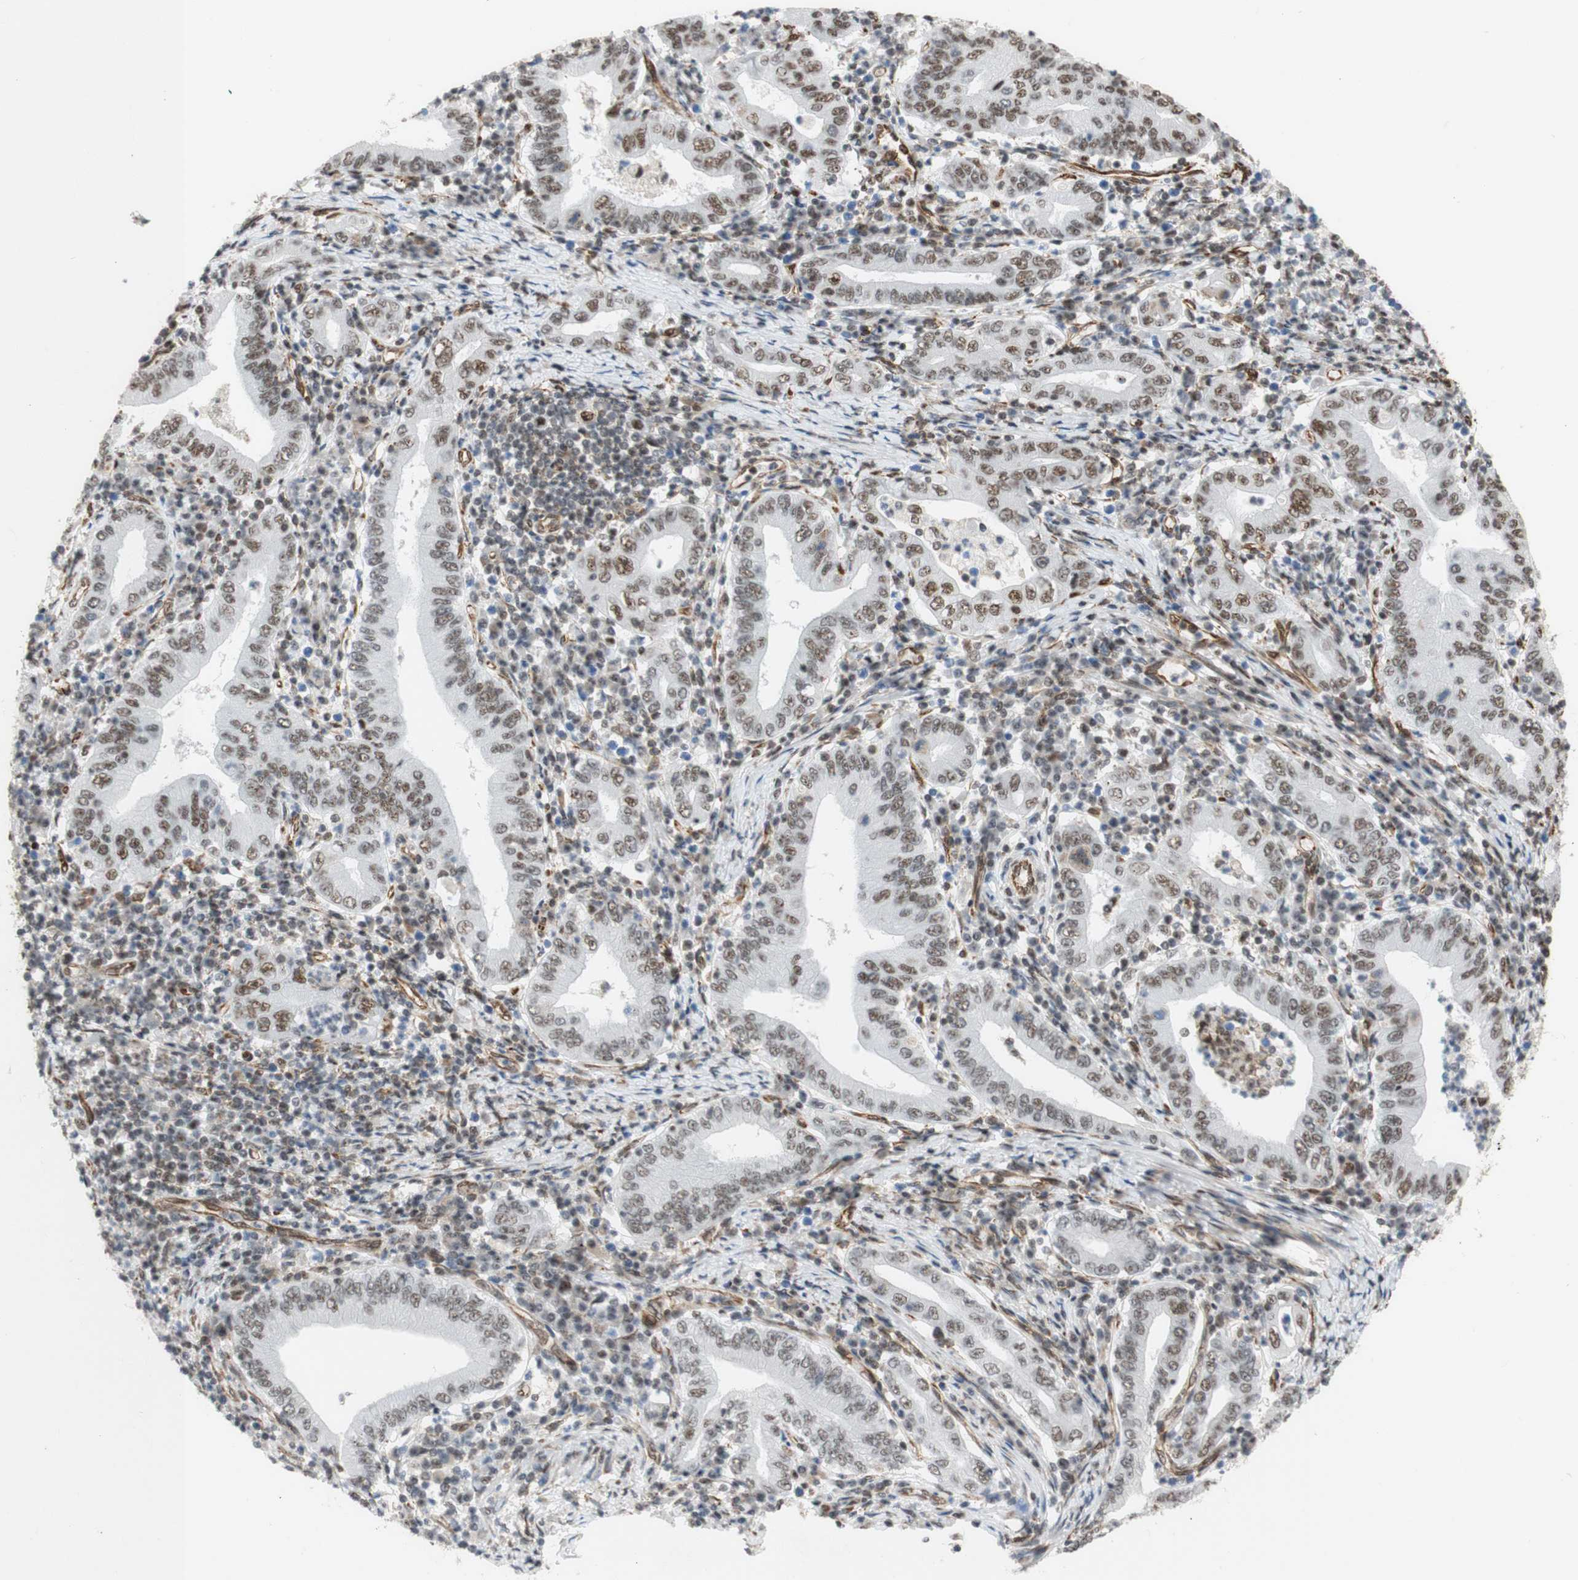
{"staining": {"intensity": "moderate", "quantity": "25%-75%", "location": "nuclear"}, "tissue": "stomach cancer", "cell_type": "Tumor cells", "image_type": "cancer", "snomed": [{"axis": "morphology", "description": "Normal tissue, NOS"}, {"axis": "morphology", "description": "Adenocarcinoma, NOS"}, {"axis": "topography", "description": "Esophagus"}, {"axis": "topography", "description": "Stomach, upper"}, {"axis": "topography", "description": "Peripheral nerve tissue"}], "caption": "This micrograph demonstrates IHC staining of human stomach cancer, with medium moderate nuclear positivity in approximately 25%-75% of tumor cells.", "gene": "SAP18", "patient": {"sex": "male", "age": 62}}